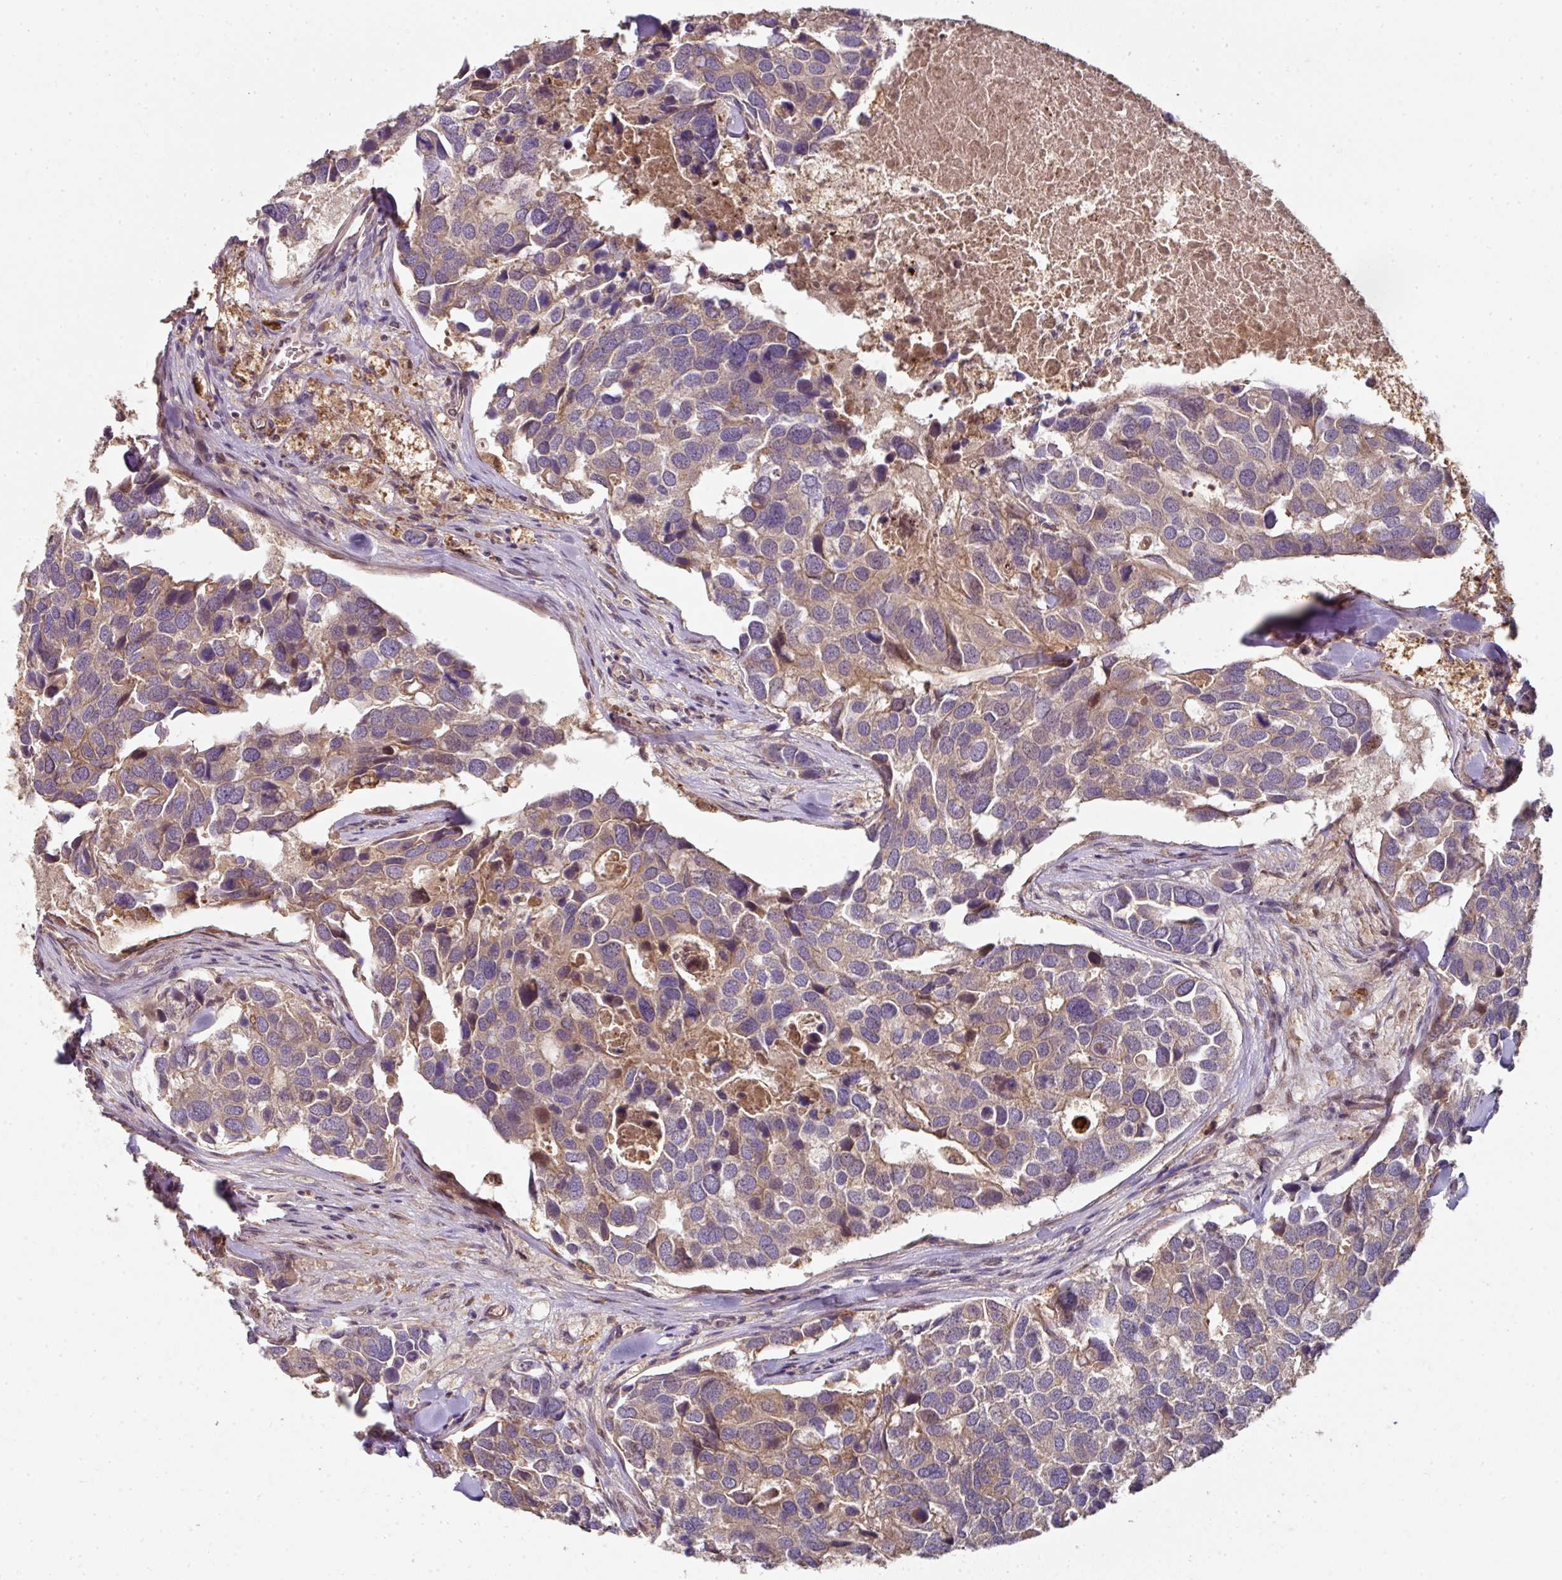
{"staining": {"intensity": "weak", "quantity": "<25%", "location": "cytoplasmic/membranous"}, "tissue": "breast cancer", "cell_type": "Tumor cells", "image_type": "cancer", "snomed": [{"axis": "morphology", "description": "Duct carcinoma"}, {"axis": "topography", "description": "Breast"}], "caption": "Immunohistochemistry of human intraductal carcinoma (breast) demonstrates no expression in tumor cells.", "gene": "C4orf48", "patient": {"sex": "female", "age": 83}}